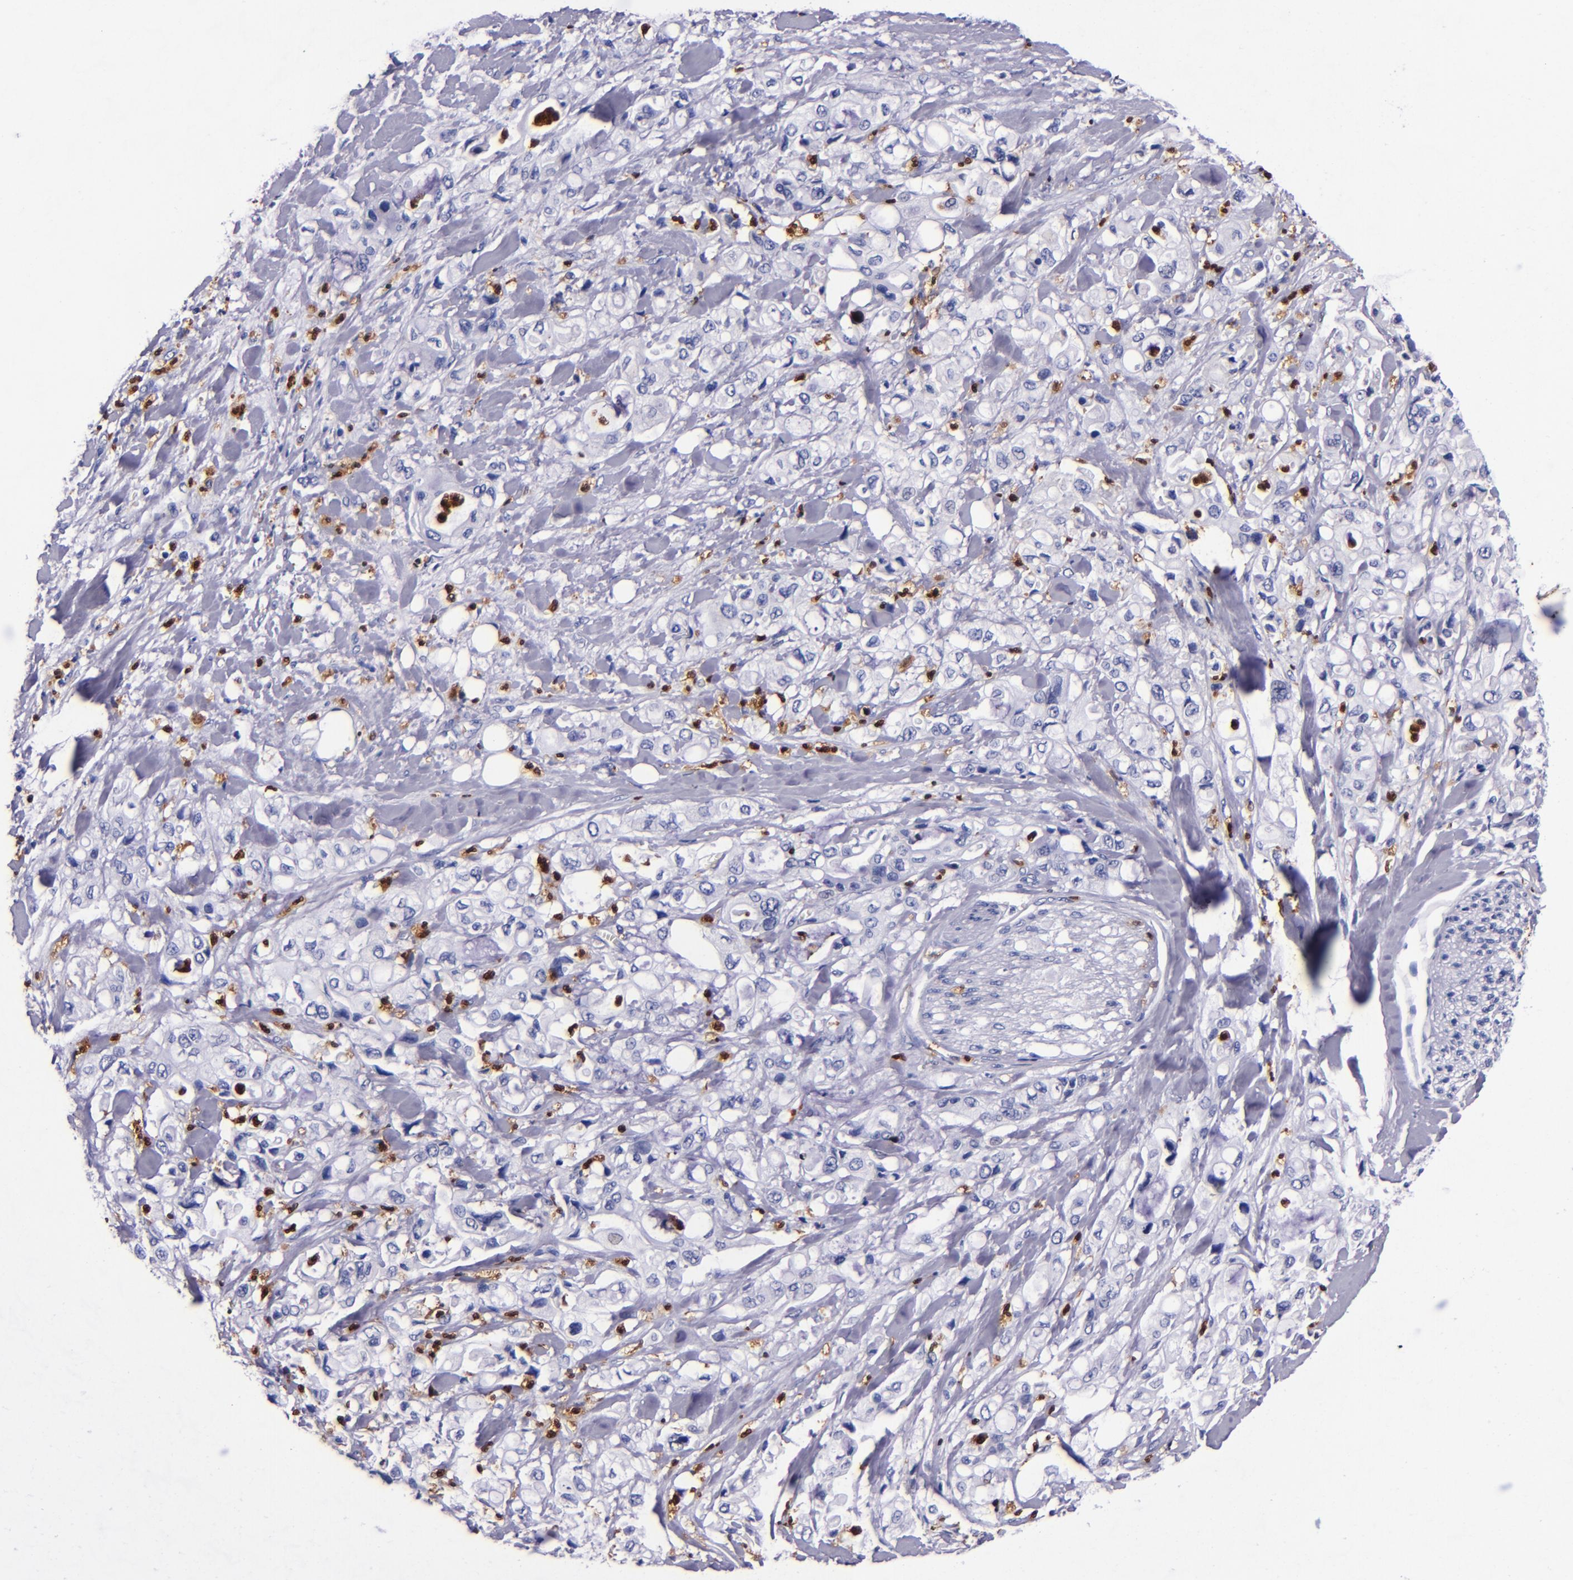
{"staining": {"intensity": "negative", "quantity": "none", "location": "none"}, "tissue": "pancreatic cancer", "cell_type": "Tumor cells", "image_type": "cancer", "snomed": [{"axis": "morphology", "description": "Adenocarcinoma, NOS"}, {"axis": "topography", "description": "Pancreas"}], "caption": "IHC histopathology image of human pancreatic cancer (adenocarcinoma) stained for a protein (brown), which reveals no positivity in tumor cells. Brightfield microscopy of immunohistochemistry (IHC) stained with DAB (brown) and hematoxylin (blue), captured at high magnification.", "gene": "S100A8", "patient": {"sex": "male", "age": 70}}